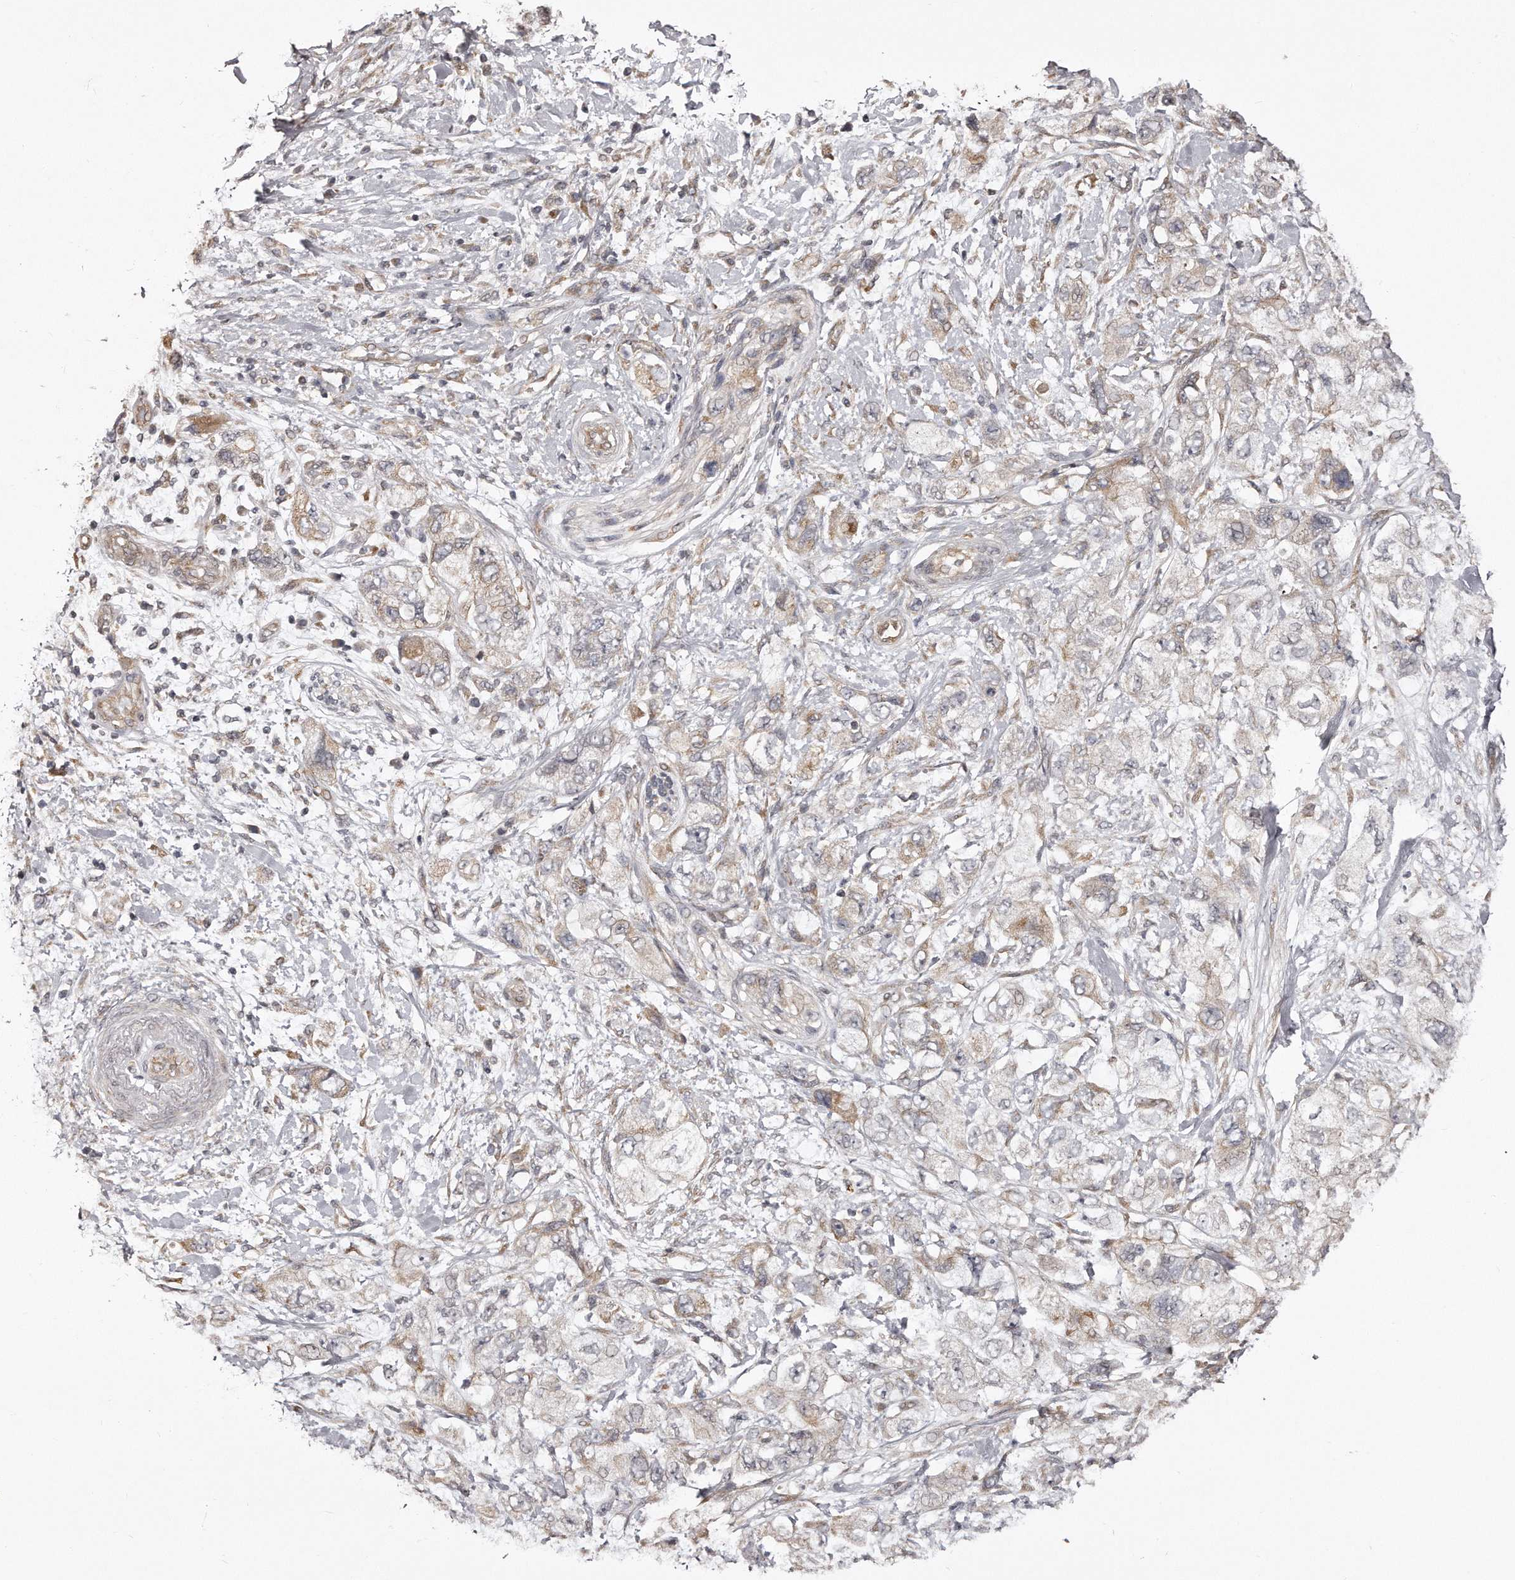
{"staining": {"intensity": "weak", "quantity": ">75%", "location": "cytoplasmic/membranous"}, "tissue": "pancreatic cancer", "cell_type": "Tumor cells", "image_type": "cancer", "snomed": [{"axis": "morphology", "description": "Adenocarcinoma, NOS"}, {"axis": "topography", "description": "Pancreas"}], "caption": "Immunohistochemical staining of pancreatic cancer exhibits low levels of weak cytoplasmic/membranous protein positivity in approximately >75% of tumor cells.", "gene": "TRAPPC14", "patient": {"sex": "female", "age": 73}}